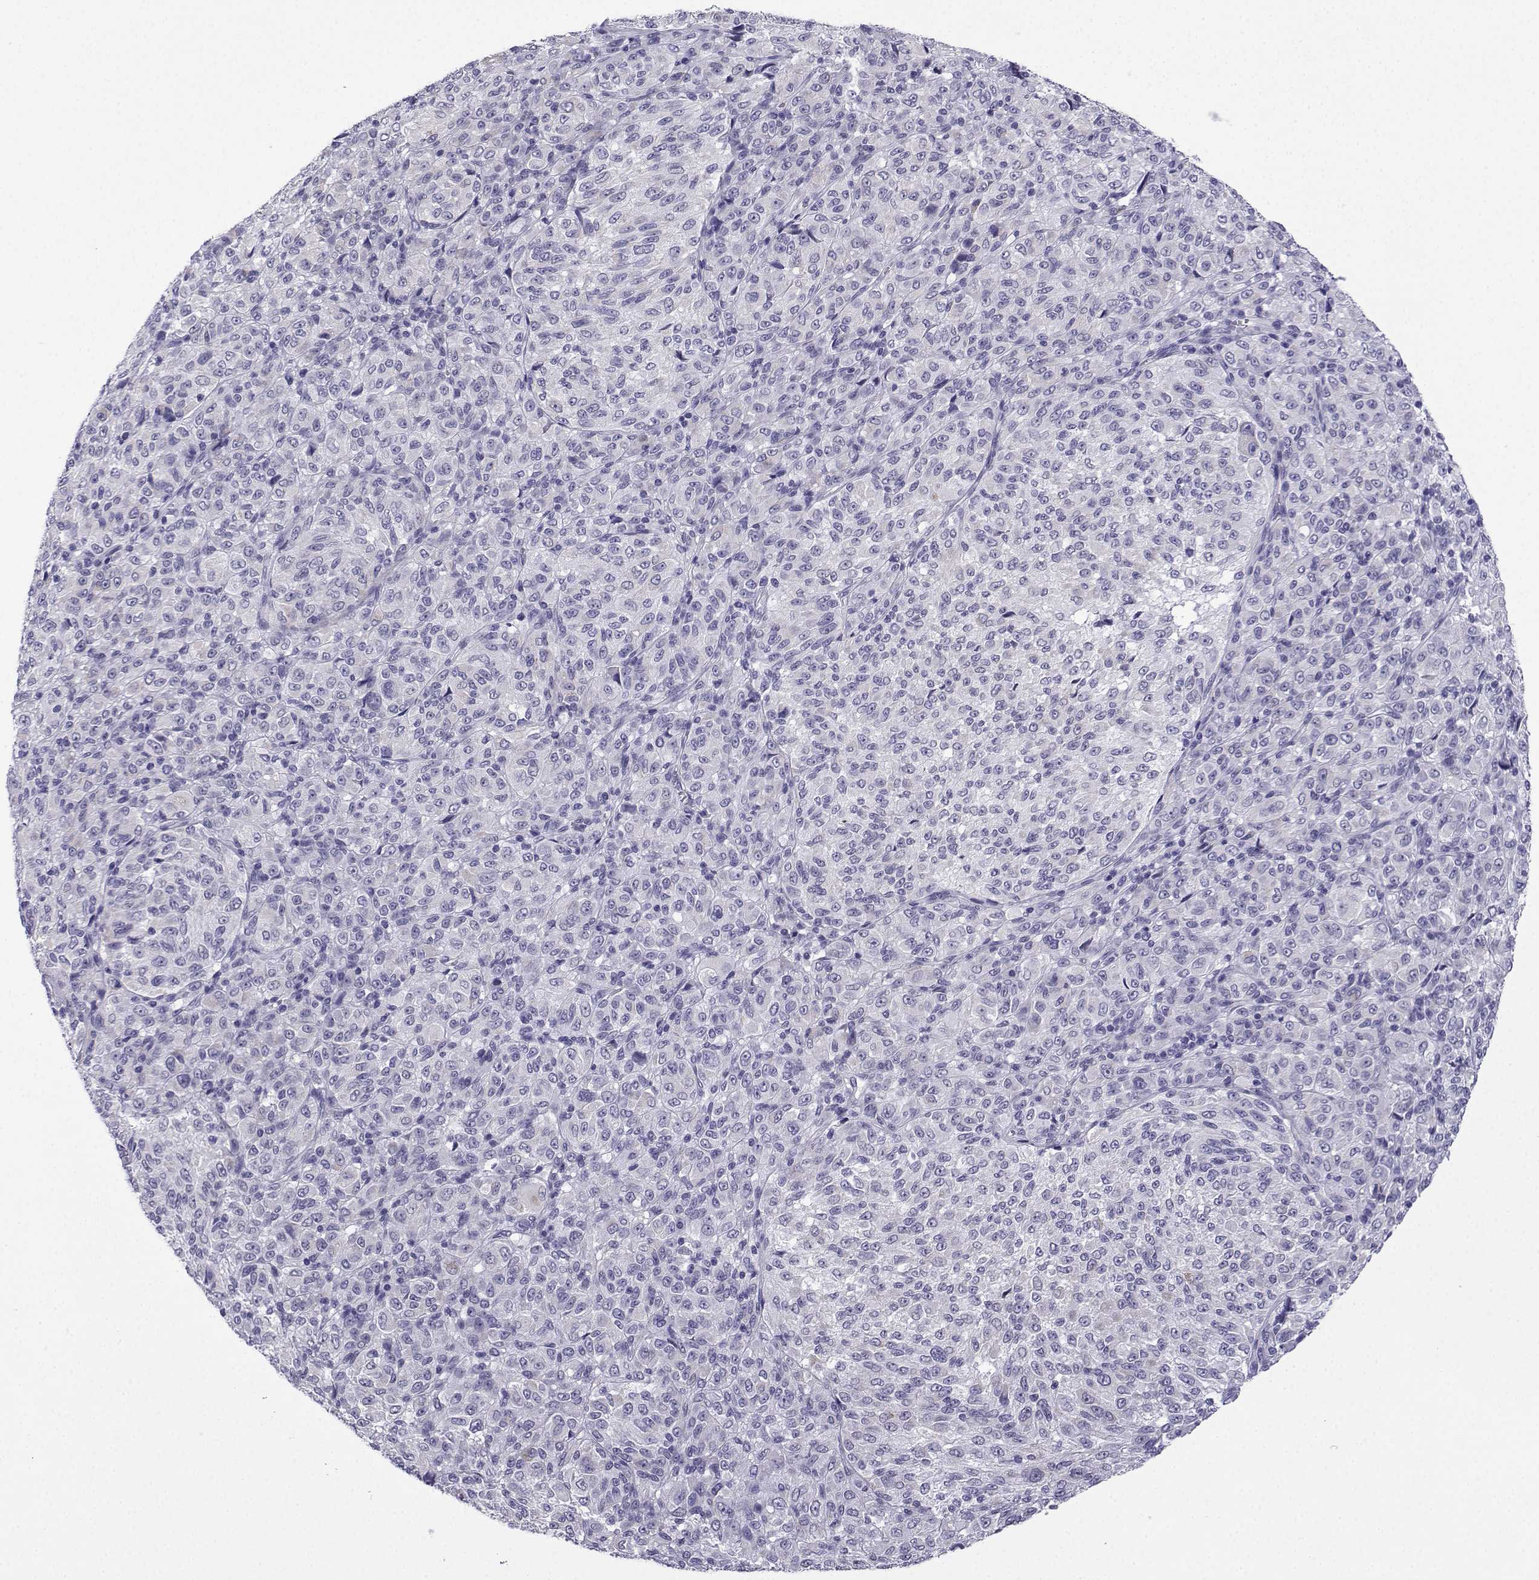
{"staining": {"intensity": "negative", "quantity": "none", "location": "none"}, "tissue": "melanoma", "cell_type": "Tumor cells", "image_type": "cancer", "snomed": [{"axis": "morphology", "description": "Malignant melanoma, Metastatic site"}, {"axis": "topography", "description": "Brain"}], "caption": "Human malignant melanoma (metastatic site) stained for a protein using immunohistochemistry demonstrates no positivity in tumor cells.", "gene": "ACRBP", "patient": {"sex": "female", "age": 56}}